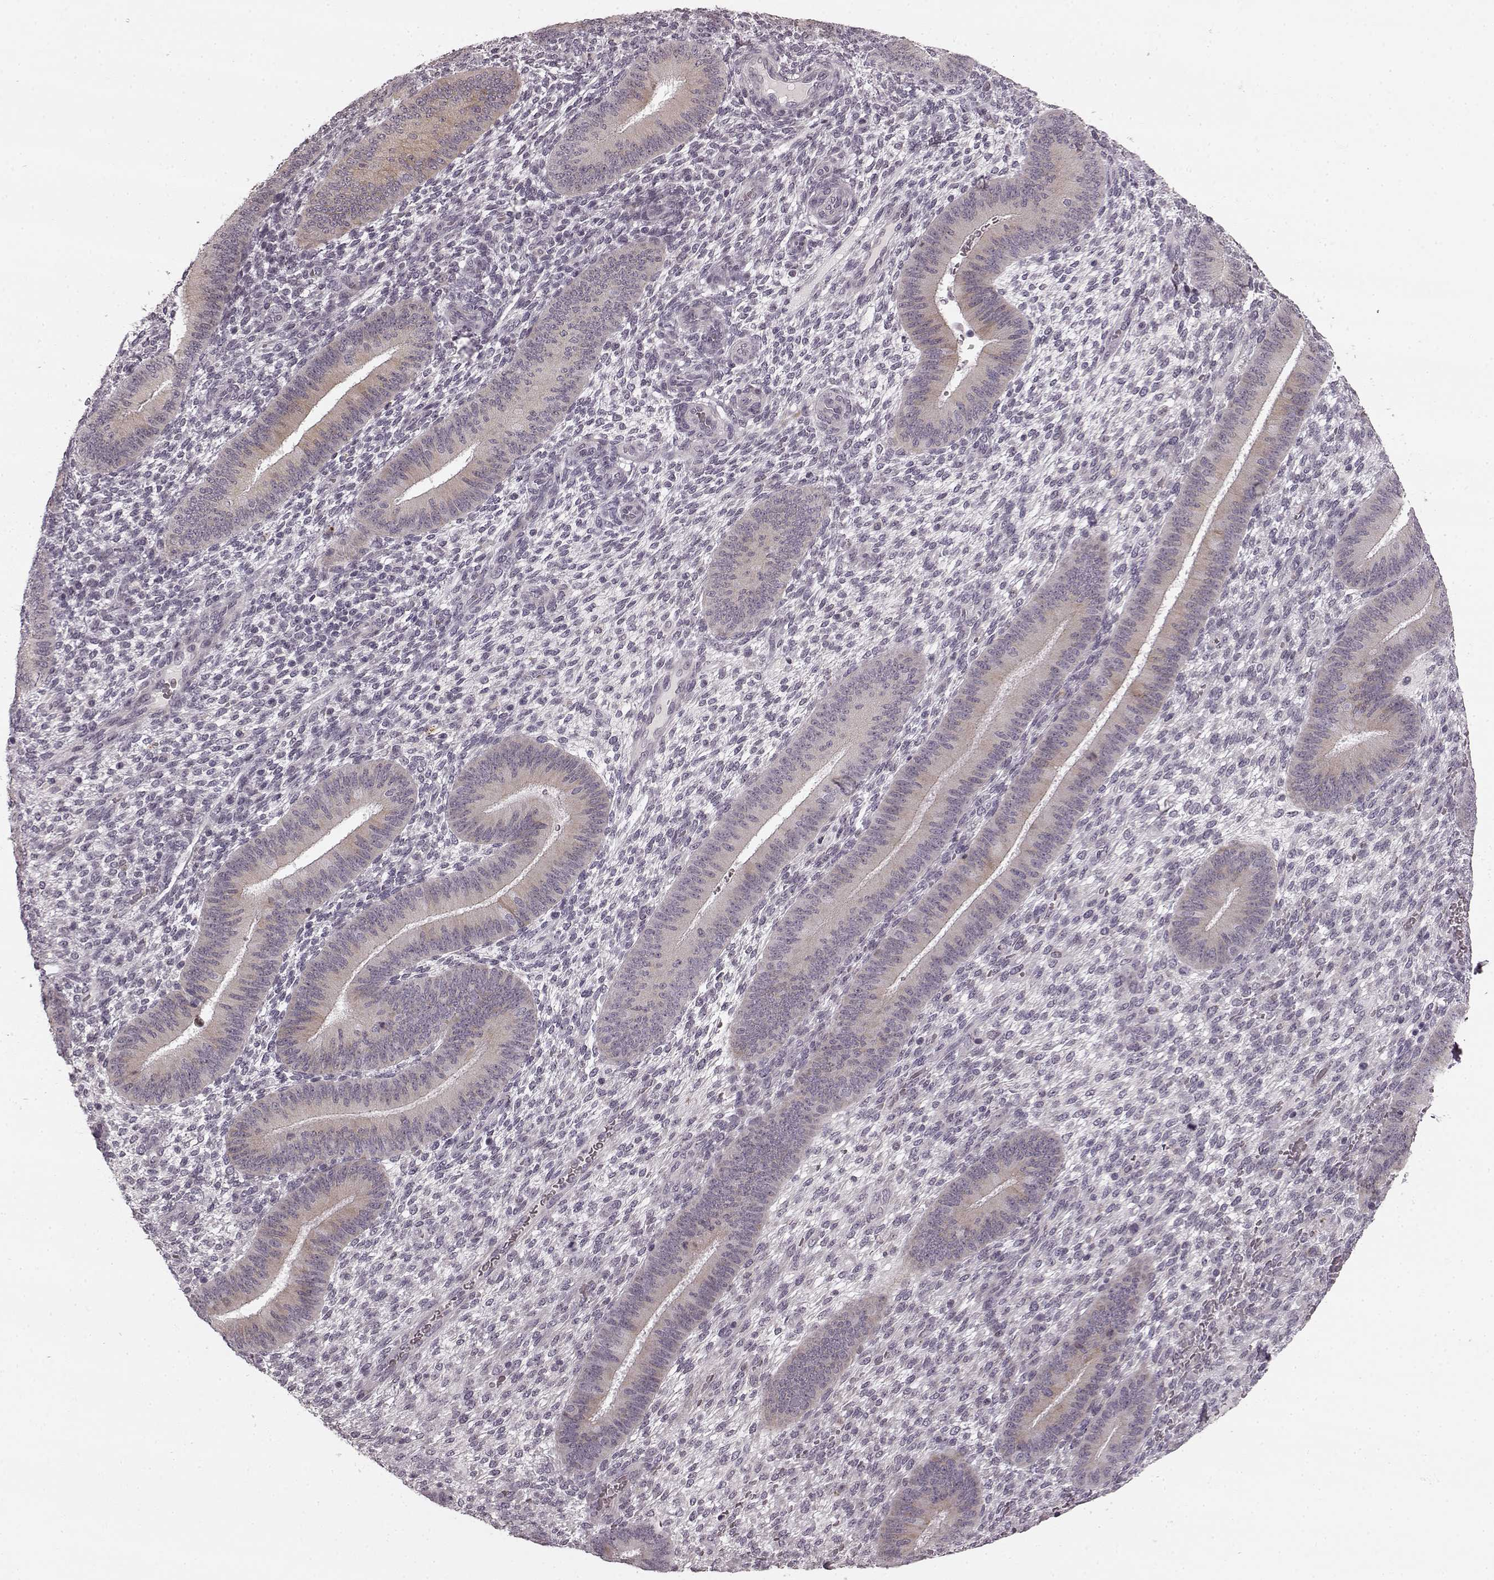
{"staining": {"intensity": "negative", "quantity": "none", "location": "none"}, "tissue": "endometrium", "cell_type": "Cells in endometrial stroma", "image_type": "normal", "snomed": [{"axis": "morphology", "description": "Normal tissue, NOS"}, {"axis": "topography", "description": "Endometrium"}], "caption": "High magnification brightfield microscopy of benign endometrium stained with DAB (3,3'-diaminobenzidine) (brown) and counterstained with hematoxylin (blue): cells in endometrial stroma show no significant staining. Nuclei are stained in blue.", "gene": "FAM234B", "patient": {"sex": "female", "age": 39}}